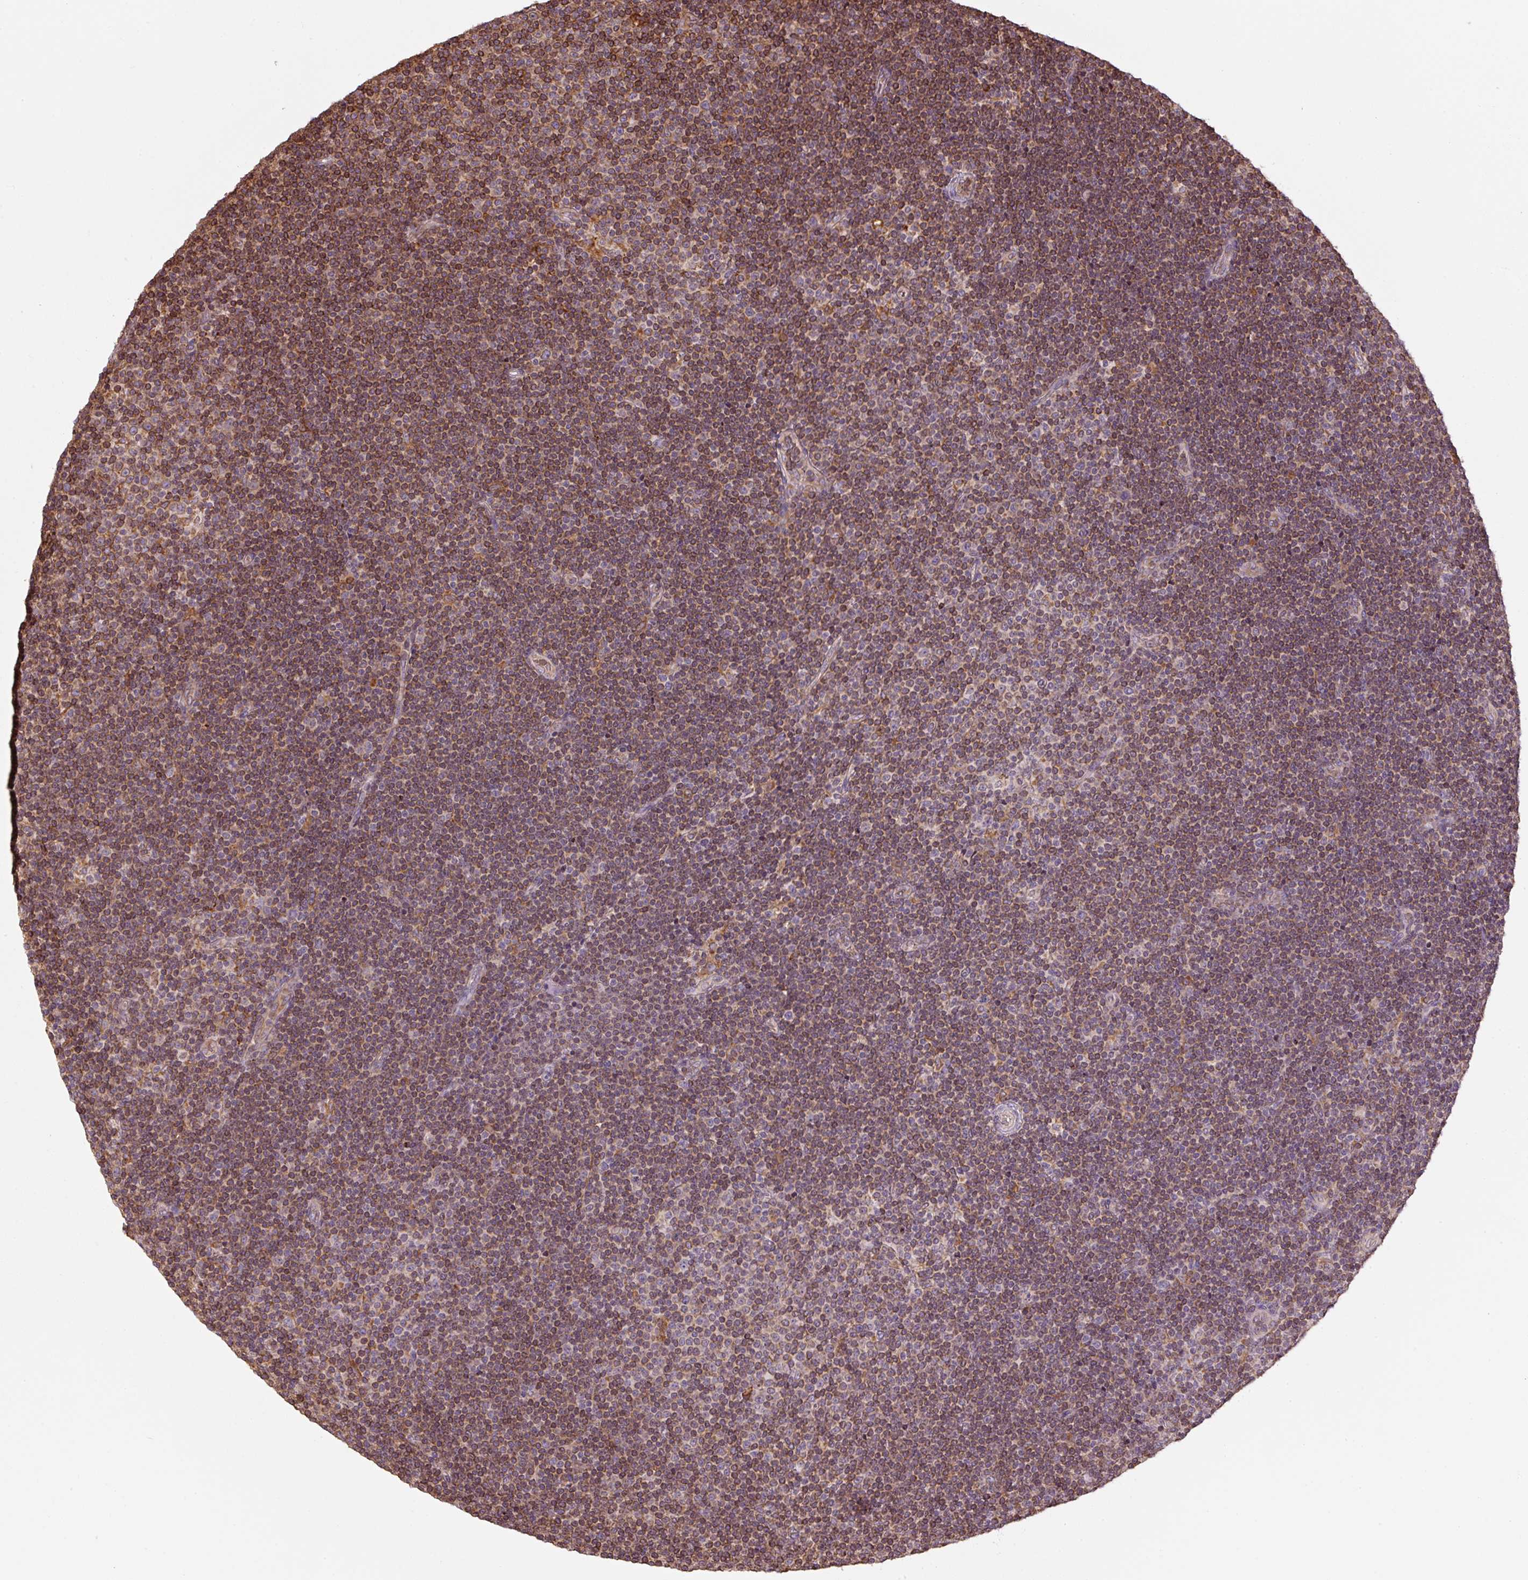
{"staining": {"intensity": "strong", "quantity": ">75%", "location": "cytoplasmic/membranous"}, "tissue": "lymphoma", "cell_type": "Tumor cells", "image_type": "cancer", "snomed": [{"axis": "morphology", "description": "Malignant lymphoma, non-Hodgkin's type, Low grade"}, {"axis": "topography", "description": "Lymph node"}], "caption": "Strong cytoplasmic/membranous protein positivity is present in about >75% of tumor cells in malignant lymphoma, non-Hodgkin's type (low-grade).", "gene": "PRKCSH", "patient": {"sex": "male", "age": 48}}